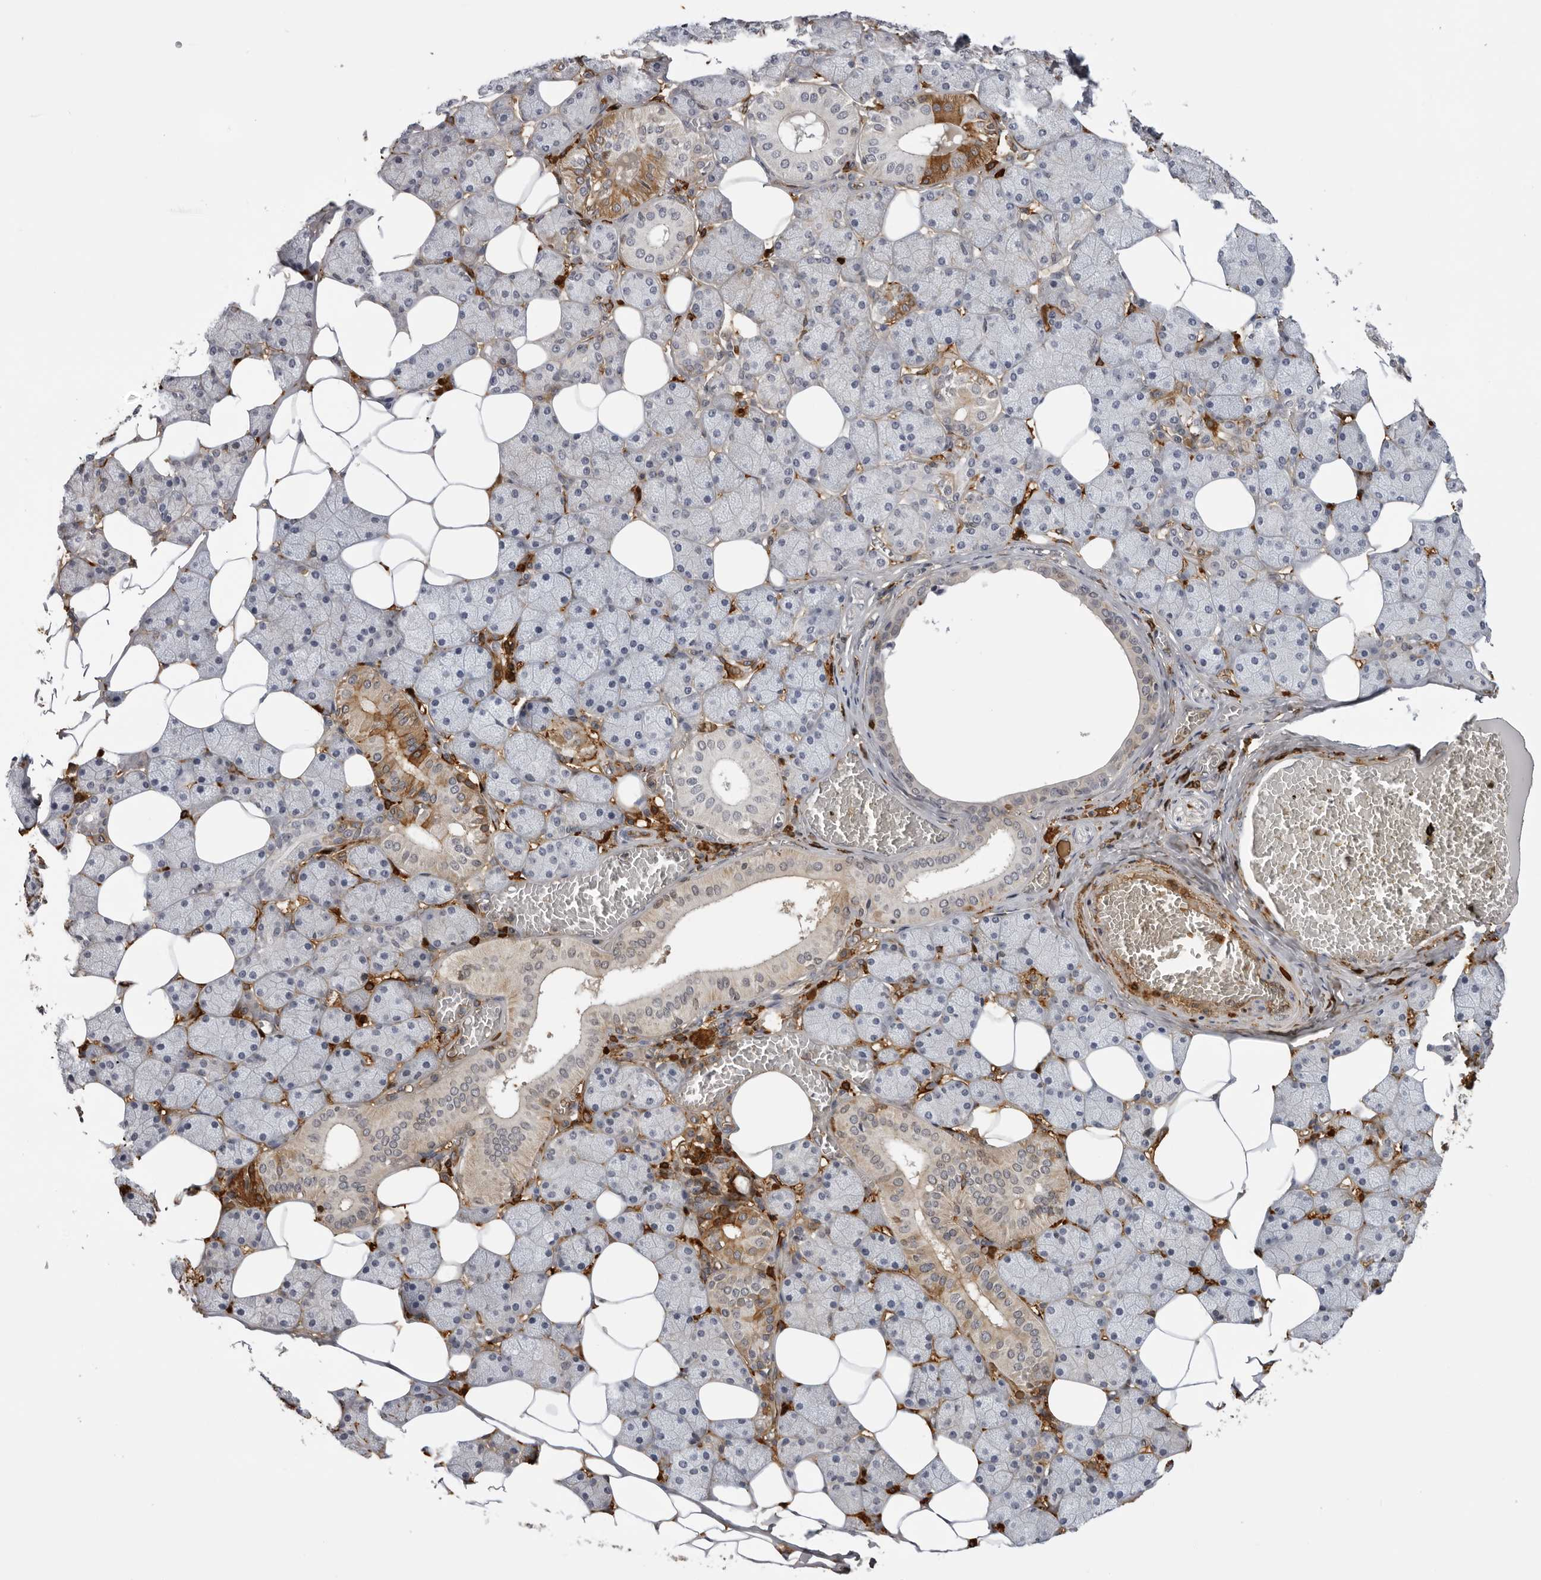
{"staining": {"intensity": "moderate", "quantity": "<25%", "location": "cytoplasmic/membranous"}, "tissue": "salivary gland", "cell_type": "Glandular cells", "image_type": "normal", "snomed": [{"axis": "morphology", "description": "Normal tissue, NOS"}, {"axis": "topography", "description": "Salivary gland"}], "caption": "DAB immunohistochemical staining of normal salivary gland displays moderate cytoplasmic/membranous protein staining in about <25% of glandular cells.", "gene": "PLEKHF2", "patient": {"sex": "female", "age": 33}}